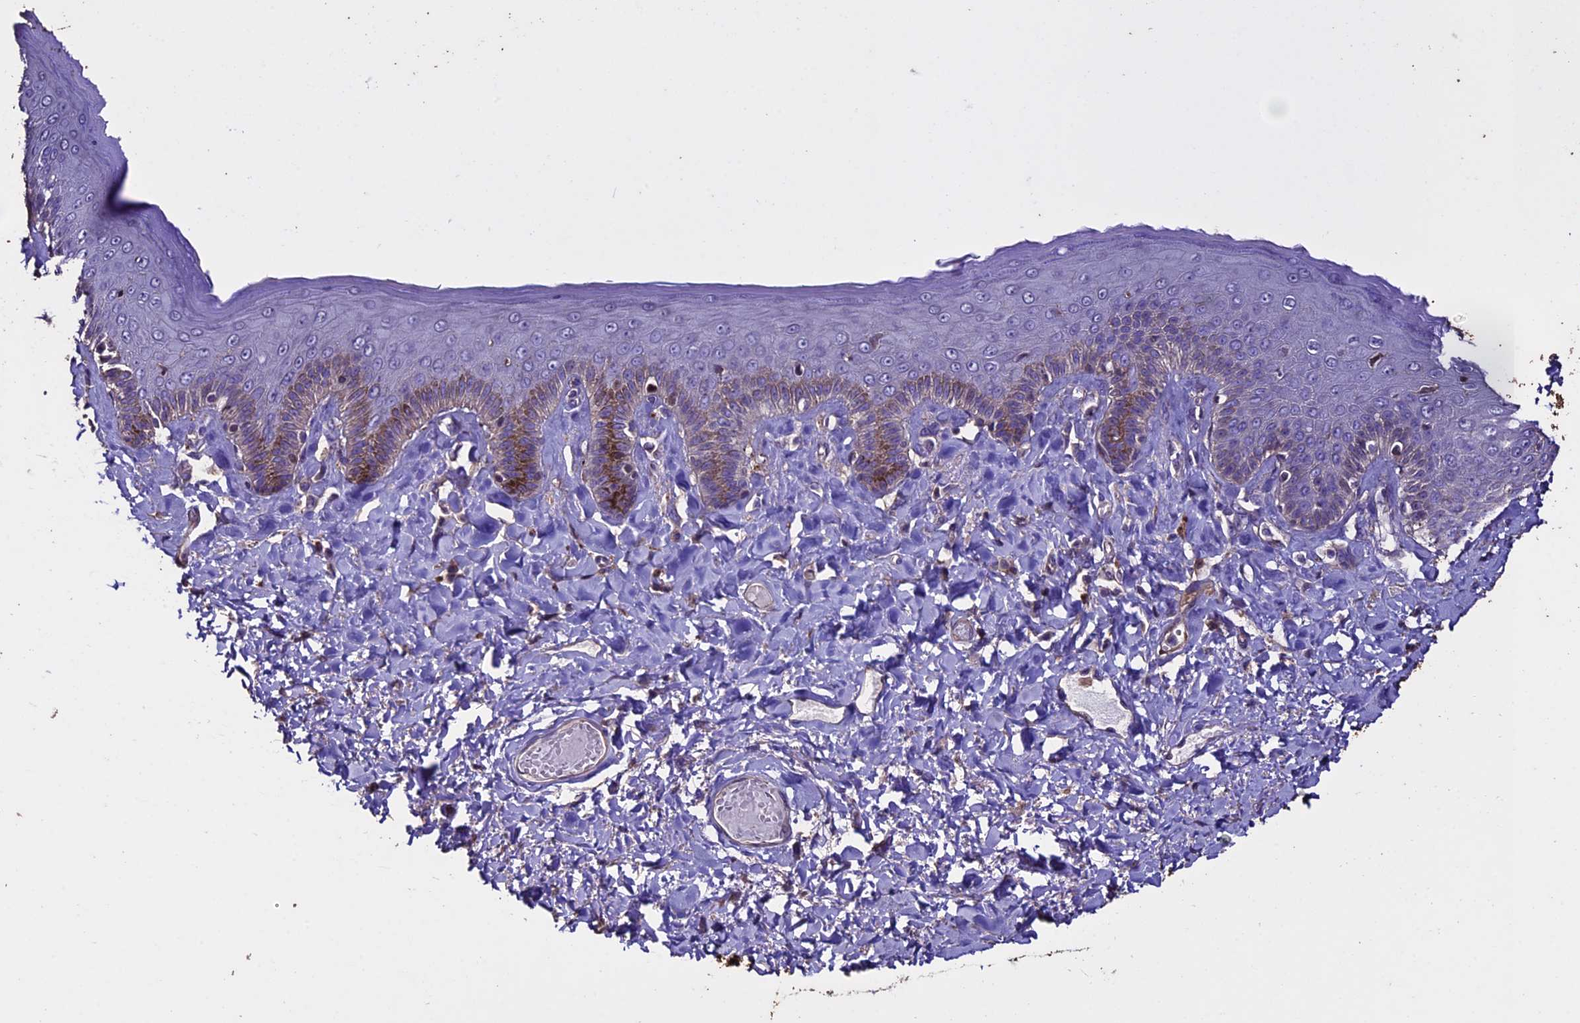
{"staining": {"intensity": "moderate", "quantity": "<25%", "location": "cytoplasmic/membranous"}, "tissue": "skin", "cell_type": "Epidermal cells", "image_type": "normal", "snomed": [{"axis": "morphology", "description": "Normal tissue, NOS"}, {"axis": "topography", "description": "Anal"}], "caption": "Protein expression by immunohistochemistry exhibits moderate cytoplasmic/membranous expression in approximately <25% of epidermal cells in unremarkable skin. Nuclei are stained in blue.", "gene": "USB1", "patient": {"sex": "male", "age": 69}}